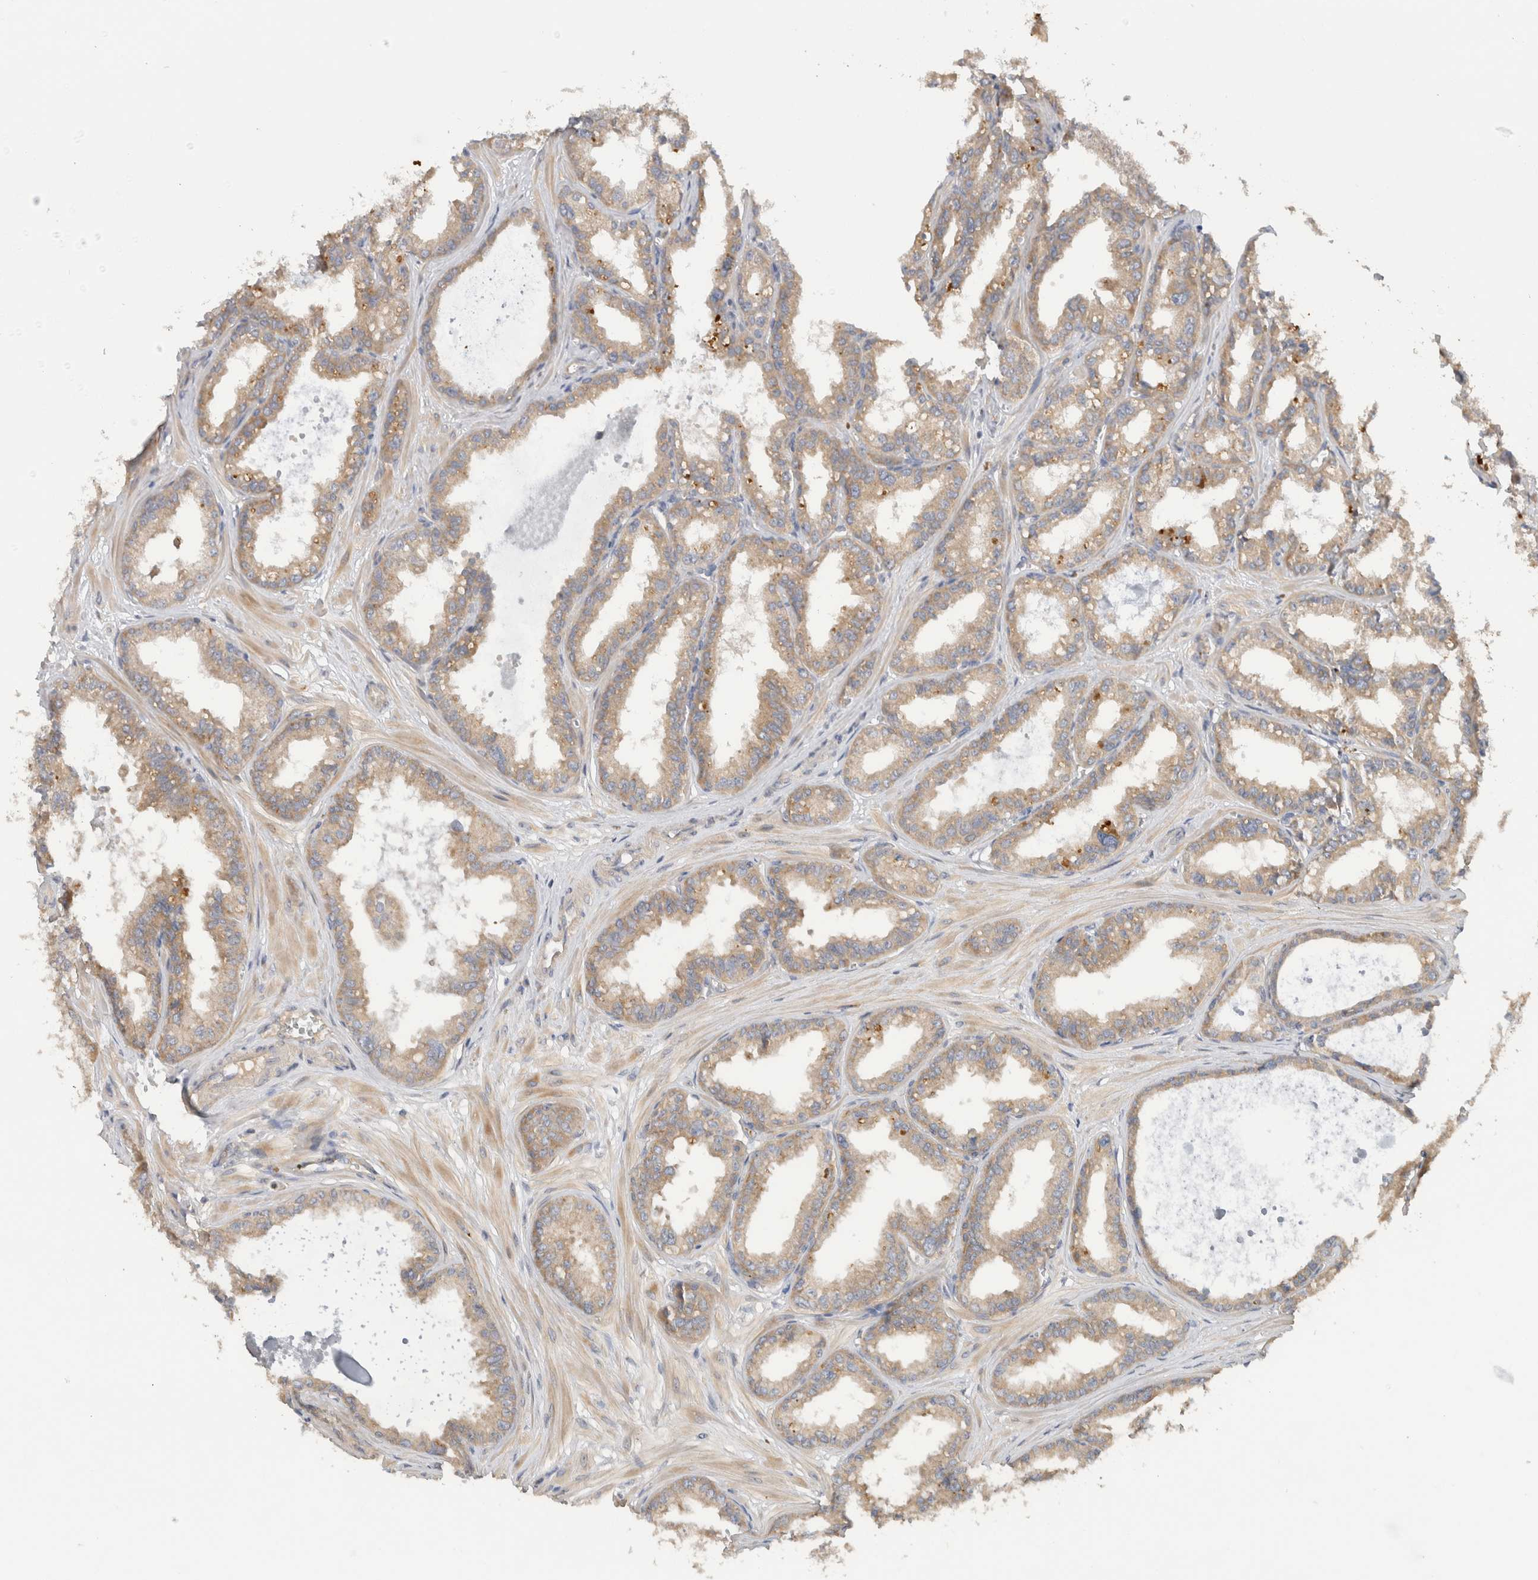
{"staining": {"intensity": "moderate", "quantity": ">75%", "location": "cytoplasmic/membranous"}, "tissue": "seminal vesicle", "cell_type": "Glandular cells", "image_type": "normal", "snomed": [{"axis": "morphology", "description": "Normal tissue, NOS"}, {"axis": "topography", "description": "Prostate"}, {"axis": "topography", "description": "Seminal veicle"}], "caption": "Immunohistochemistry (IHC) staining of unremarkable seminal vesicle, which exhibits medium levels of moderate cytoplasmic/membranous staining in about >75% of glandular cells indicating moderate cytoplasmic/membranous protein positivity. The staining was performed using DAB (brown) for protein detection and nuclei were counterstained in hematoxylin (blue).", "gene": "C8orf44", "patient": {"sex": "male", "age": 51}}